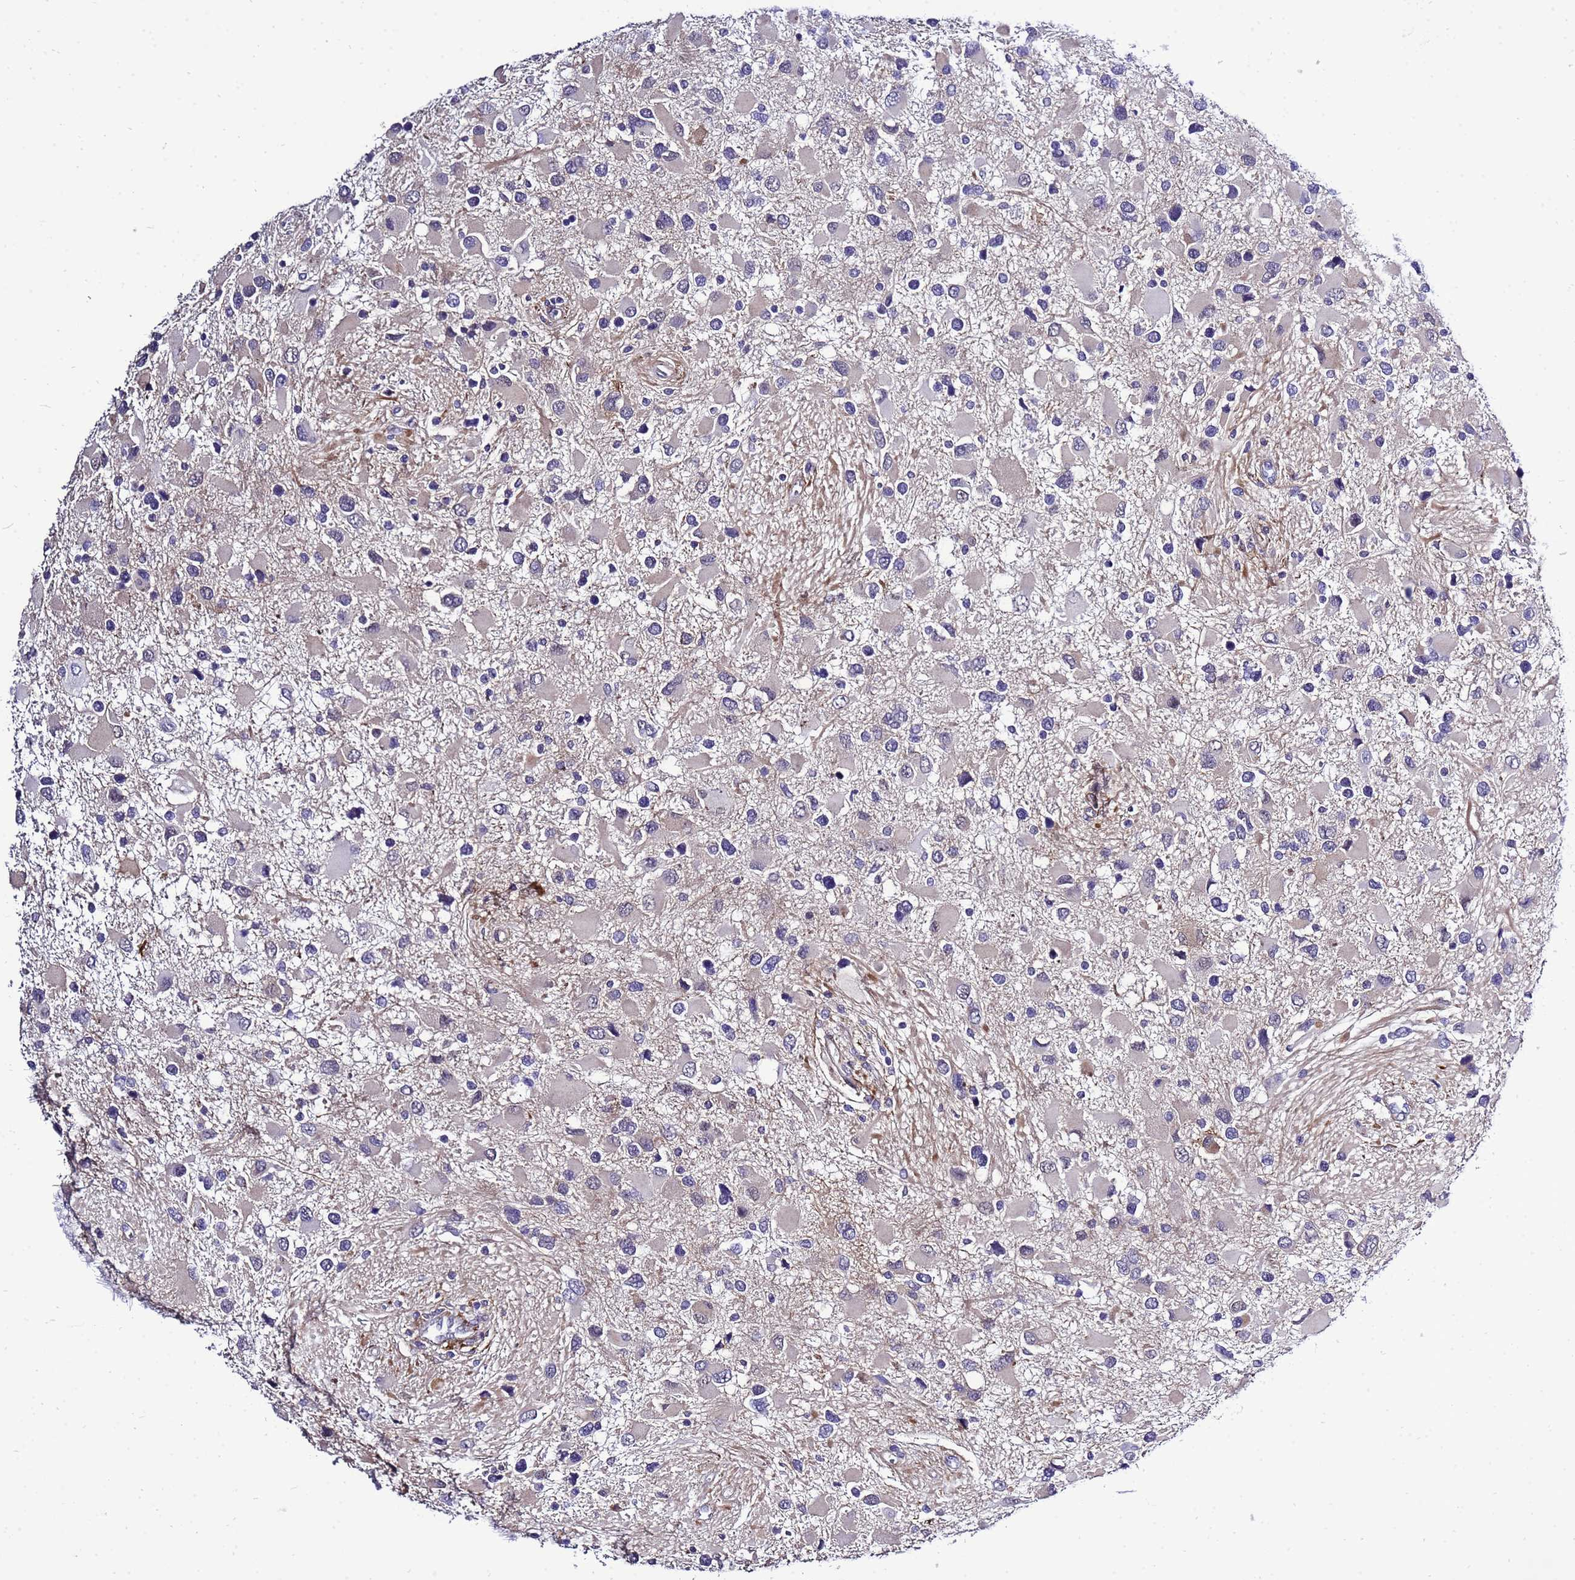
{"staining": {"intensity": "negative", "quantity": "none", "location": "none"}, "tissue": "glioma", "cell_type": "Tumor cells", "image_type": "cancer", "snomed": [{"axis": "morphology", "description": "Glioma, malignant, High grade"}, {"axis": "topography", "description": "Brain"}], "caption": "Immunohistochemistry (IHC) image of human high-grade glioma (malignant) stained for a protein (brown), which reveals no positivity in tumor cells.", "gene": "GZF1", "patient": {"sex": "male", "age": 53}}